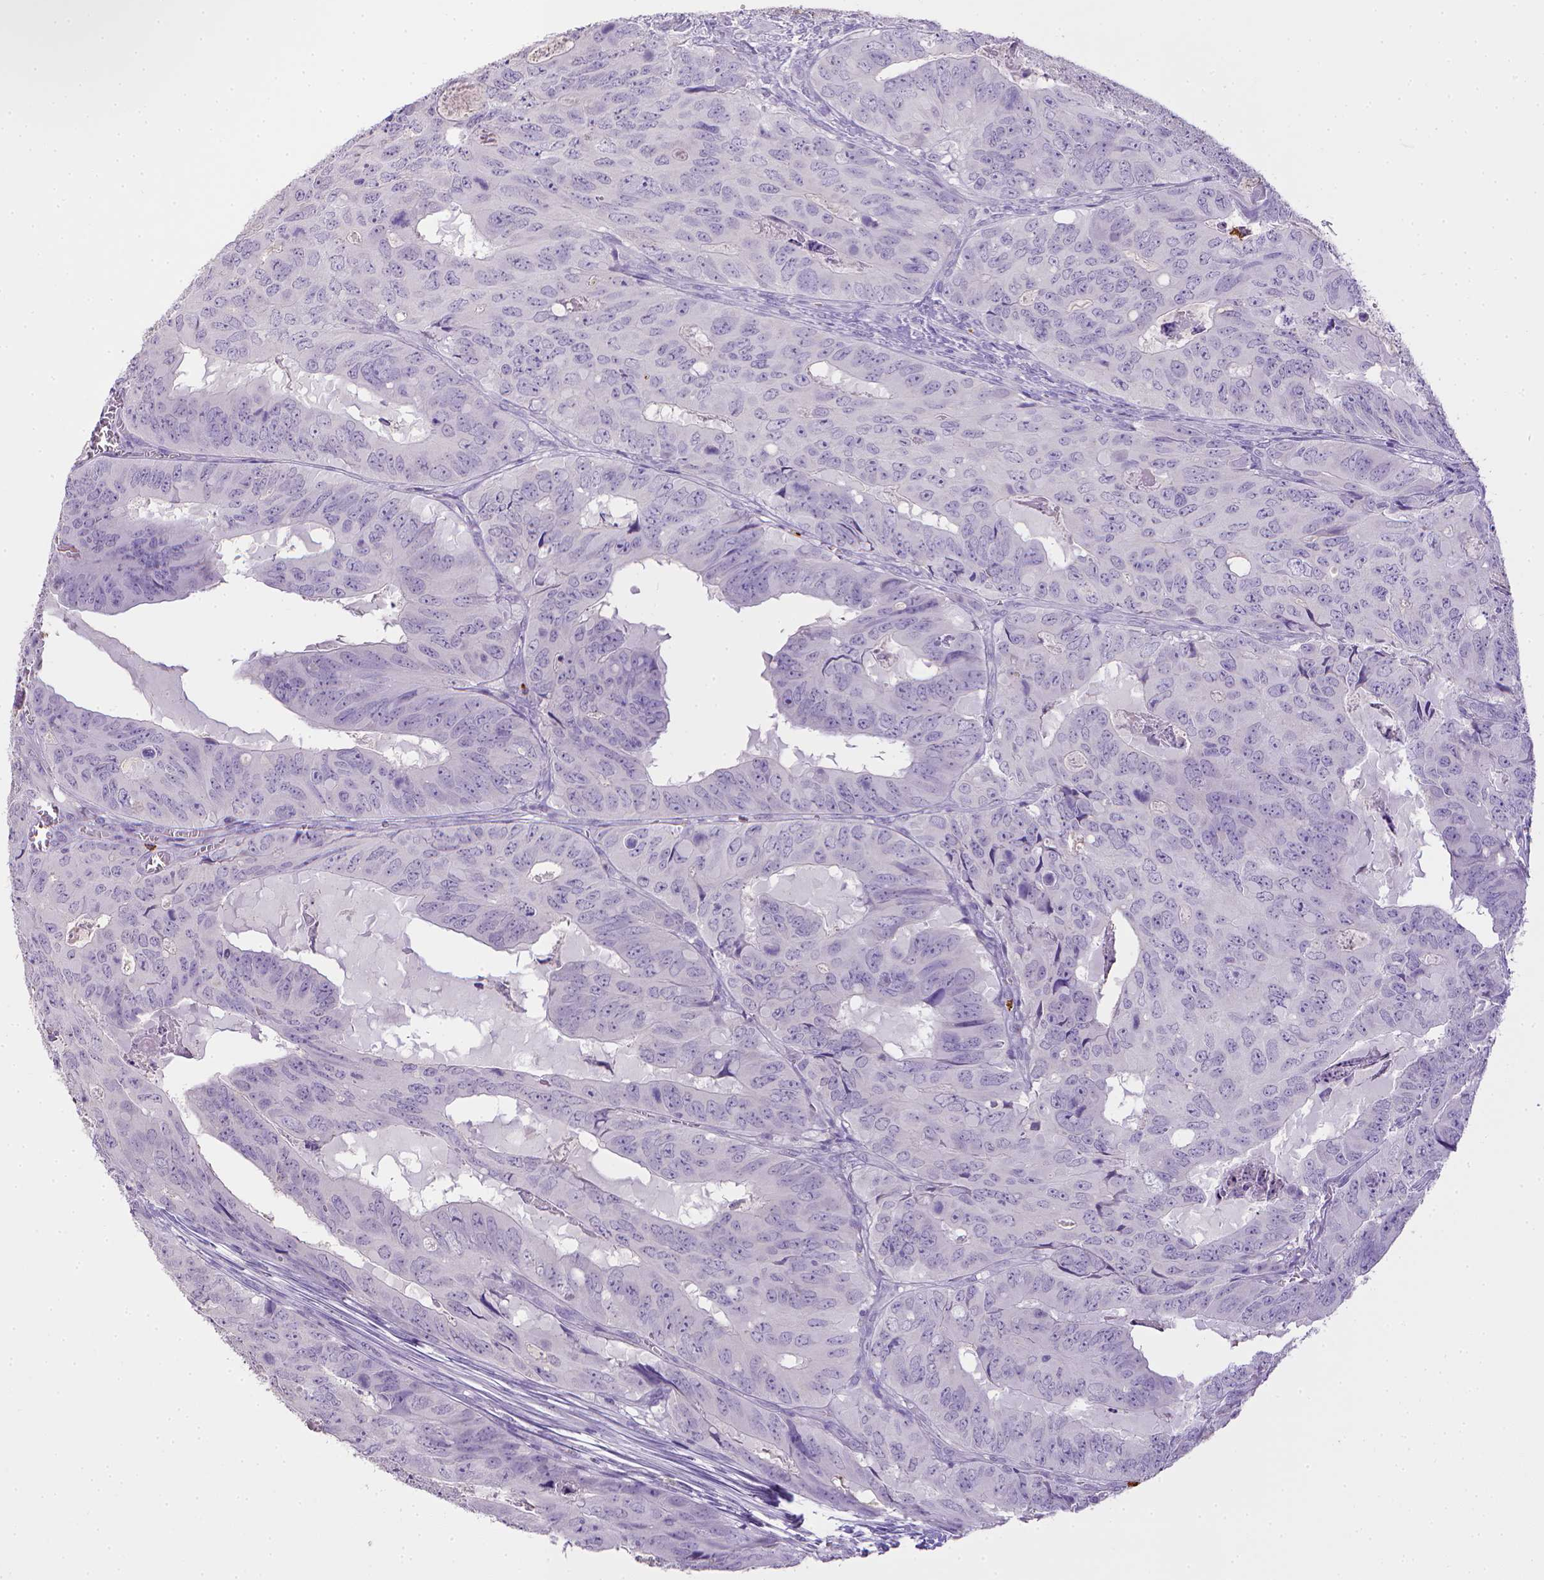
{"staining": {"intensity": "negative", "quantity": "none", "location": "none"}, "tissue": "colorectal cancer", "cell_type": "Tumor cells", "image_type": "cancer", "snomed": [{"axis": "morphology", "description": "Adenocarcinoma, NOS"}, {"axis": "topography", "description": "Colon"}], "caption": "This is an IHC micrograph of adenocarcinoma (colorectal). There is no positivity in tumor cells.", "gene": "ITGAM", "patient": {"sex": "male", "age": 79}}